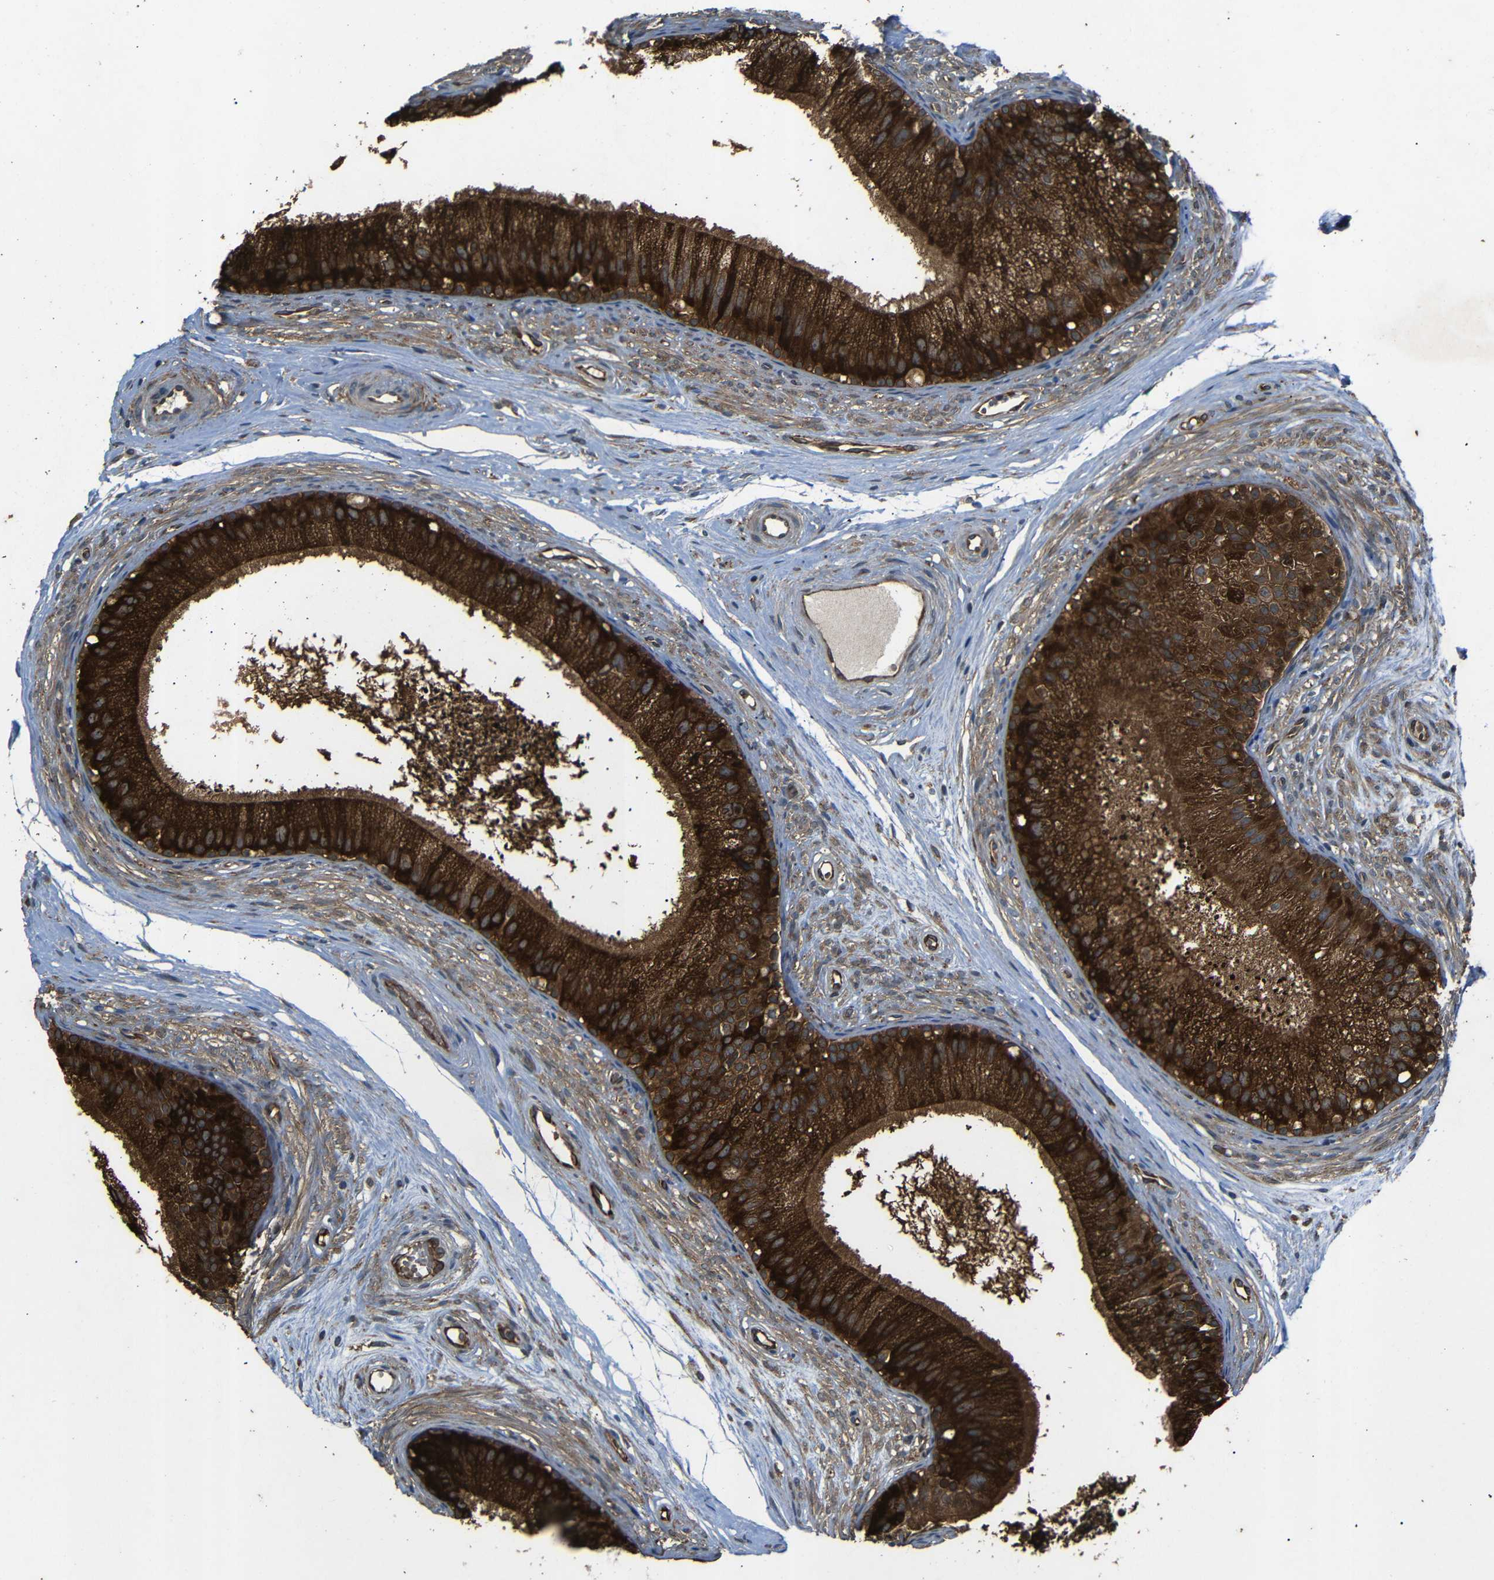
{"staining": {"intensity": "strong", "quantity": ">75%", "location": "cytoplasmic/membranous"}, "tissue": "epididymis", "cell_type": "Glandular cells", "image_type": "normal", "snomed": [{"axis": "morphology", "description": "Normal tissue, NOS"}, {"axis": "topography", "description": "Epididymis"}], "caption": "Epididymis stained with DAB immunohistochemistry demonstrates high levels of strong cytoplasmic/membranous positivity in approximately >75% of glandular cells. The staining was performed using DAB (3,3'-diaminobenzidine) to visualize the protein expression in brown, while the nuclei were stained in blue with hematoxylin (Magnification: 20x).", "gene": "TRPC1", "patient": {"sex": "male", "age": 56}}